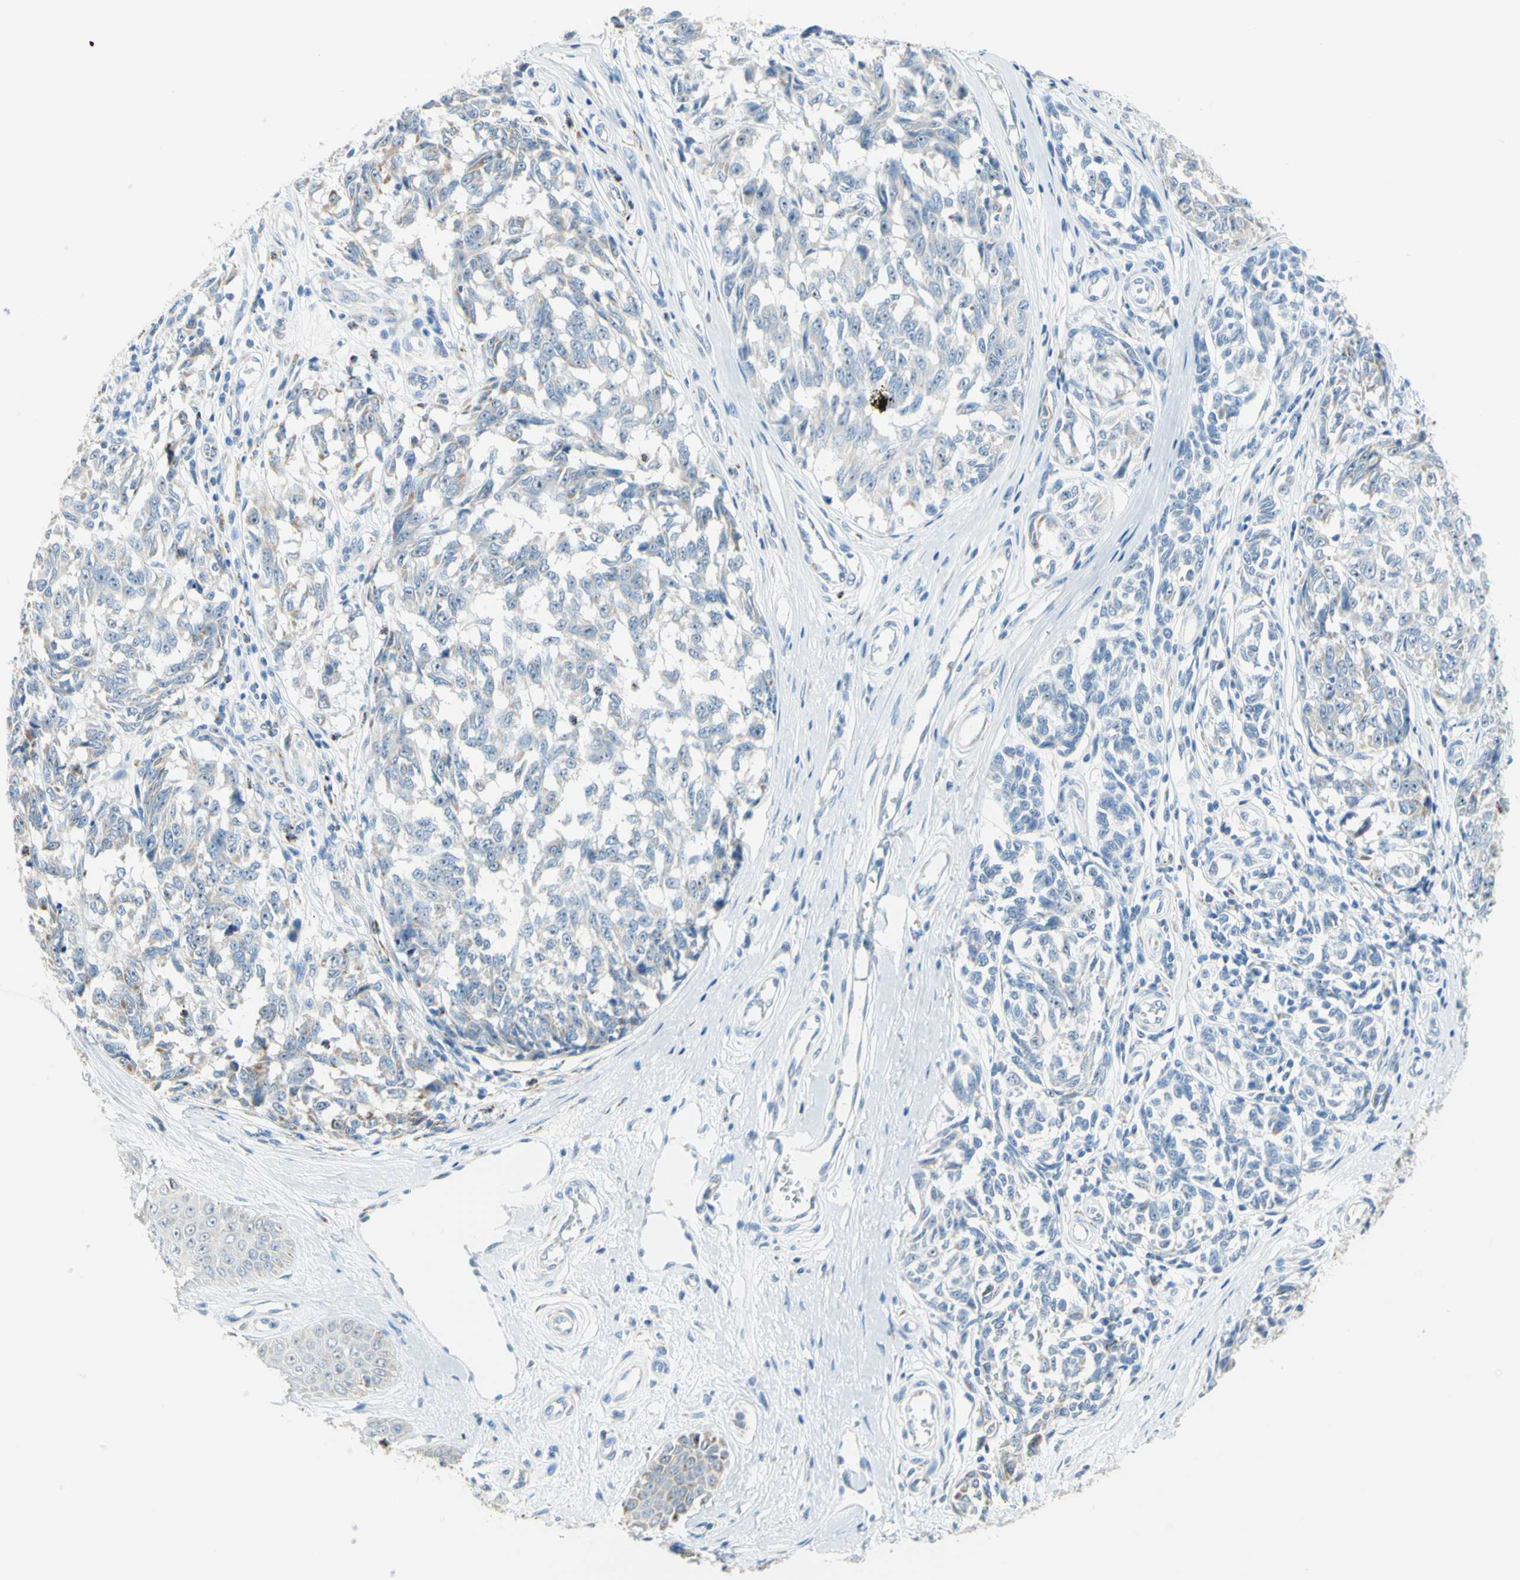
{"staining": {"intensity": "negative", "quantity": "none", "location": "none"}, "tissue": "melanoma", "cell_type": "Tumor cells", "image_type": "cancer", "snomed": [{"axis": "morphology", "description": "Malignant melanoma, NOS"}, {"axis": "topography", "description": "Skin"}], "caption": "IHC micrograph of neoplastic tissue: human melanoma stained with DAB demonstrates no significant protein expression in tumor cells.", "gene": "CYSLTR1", "patient": {"sex": "female", "age": 64}}